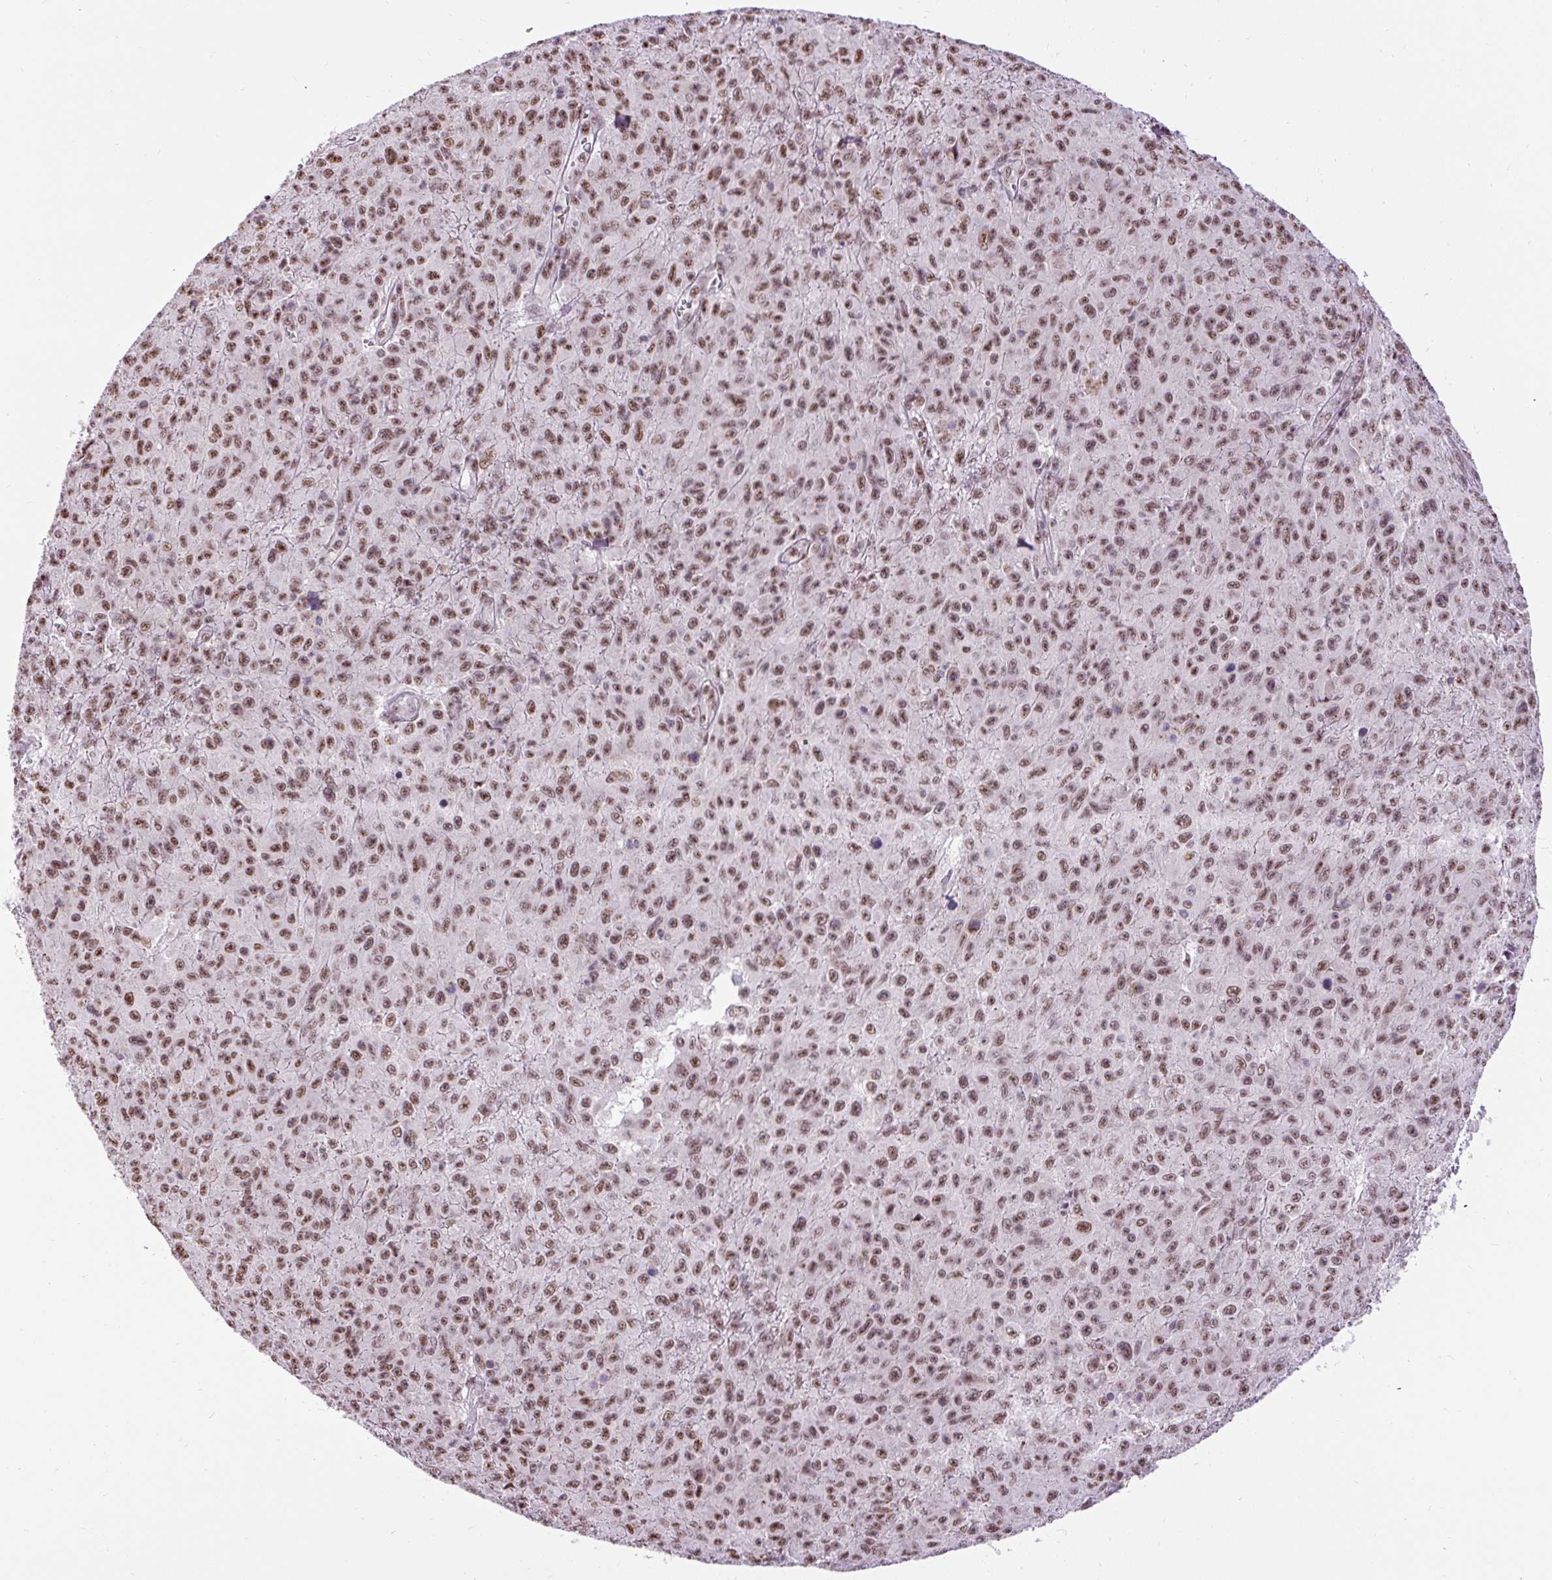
{"staining": {"intensity": "moderate", "quantity": ">75%", "location": "nuclear"}, "tissue": "melanoma", "cell_type": "Tumor cells", "image_type": "cancer", "snomed": [{"axis": "morphology", "description": "Malignant melanoma, NOS"}, {"axis": "topography", "description": "Skin"}], "caption": "Immunohistochemical staining of malignant melanoma reveals medium levels of moderate nuclear expression in about >75% of tumor cells.", "gene": "SMC5", "patient": {"sex": "male", "age": 46}}